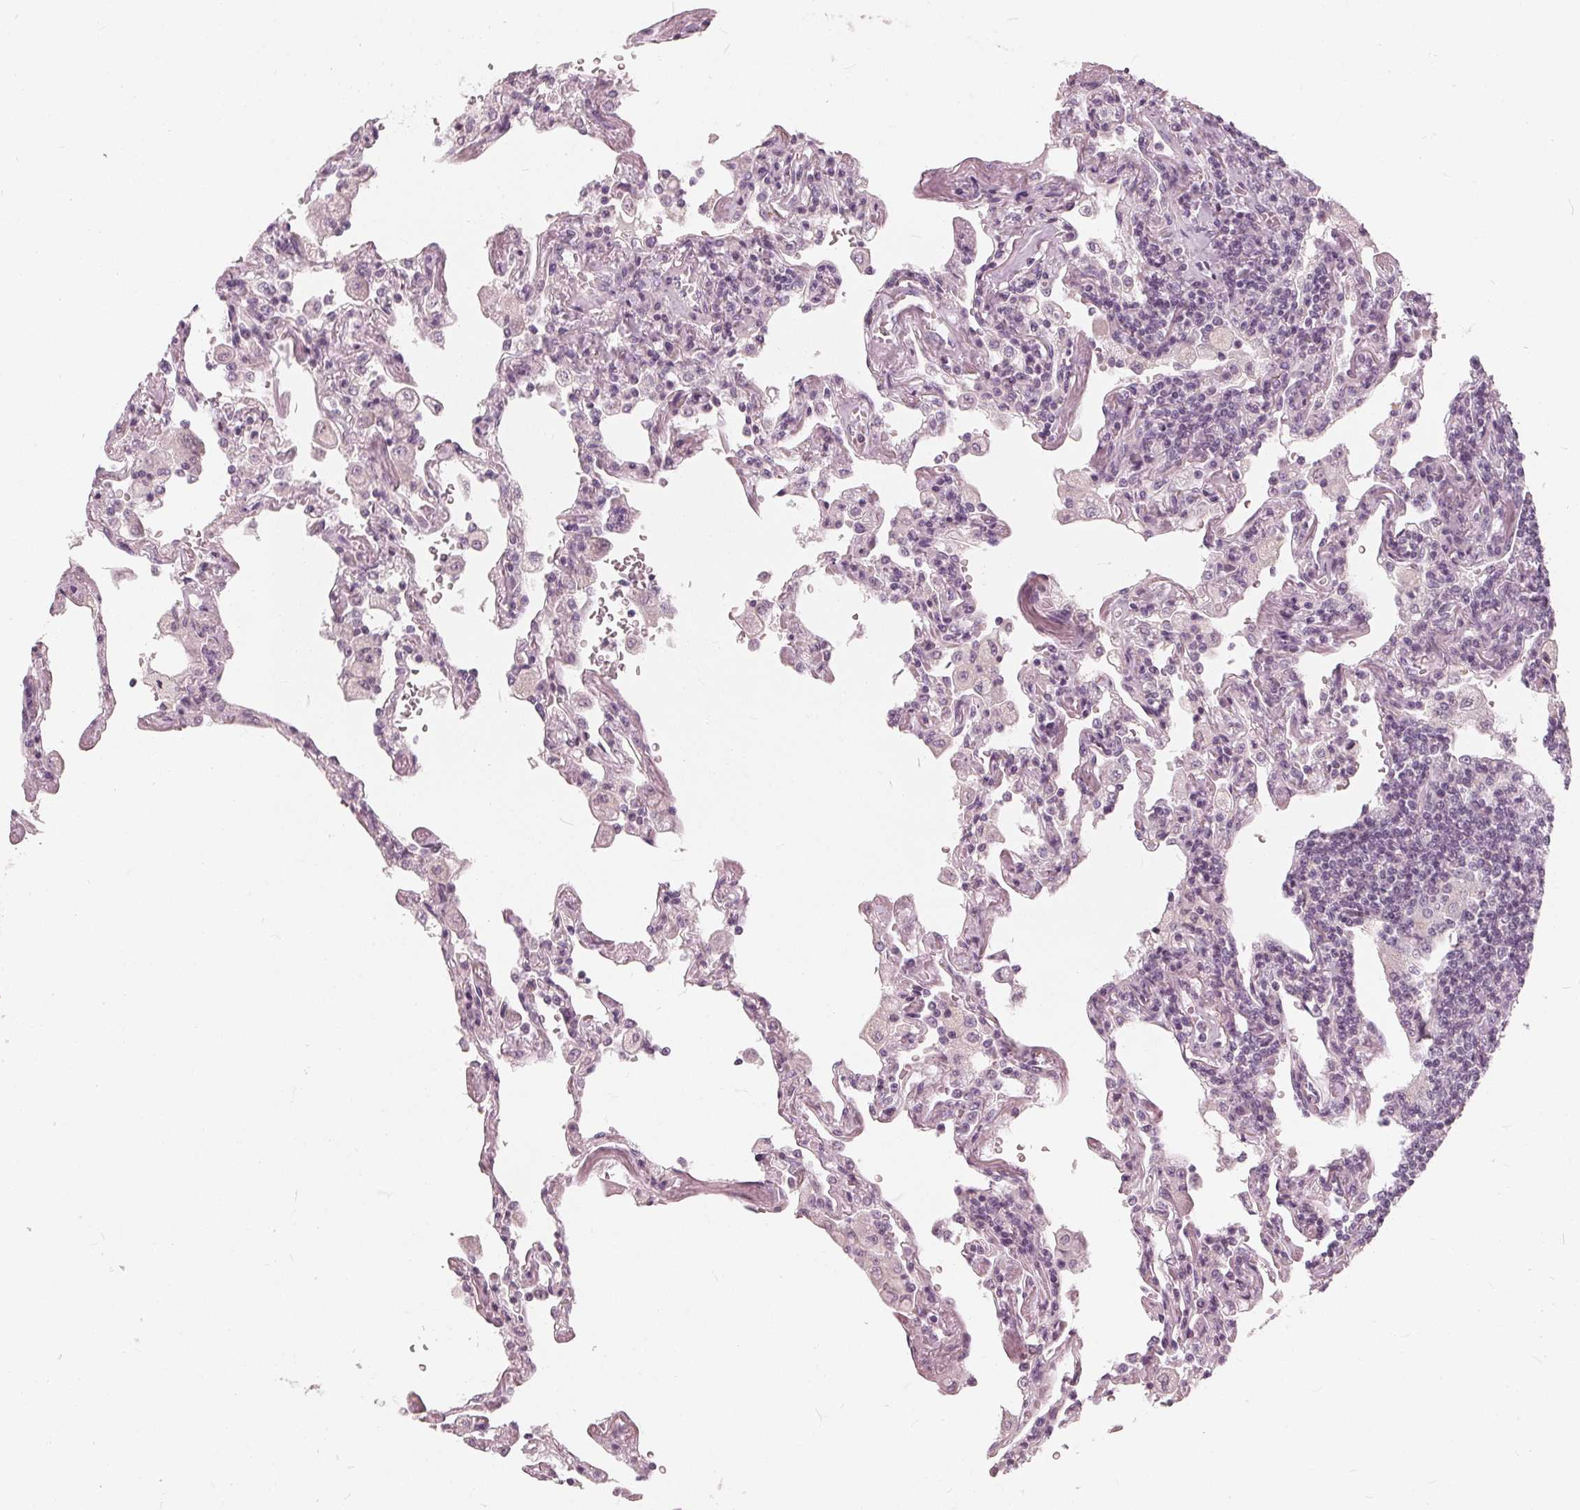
{"staining": {"intensity": "negative", "quantity": "none", "location": "none"}, "tissue": "lymphoma", "cell_type": "Tumor cells", "image_type": "cancer", "snomed": [{"axis": "morphology", "description": "Malignant lymphoma, non-Hodgkin's type, Low grade"}, {"axis": "topography", "description": "Lung"}], "caption": "Protein analysis of lymphoma reveals no significant expression in tumor cells.", "gene": "SAT2", "patient": {"sex": "female", "age": 71}}